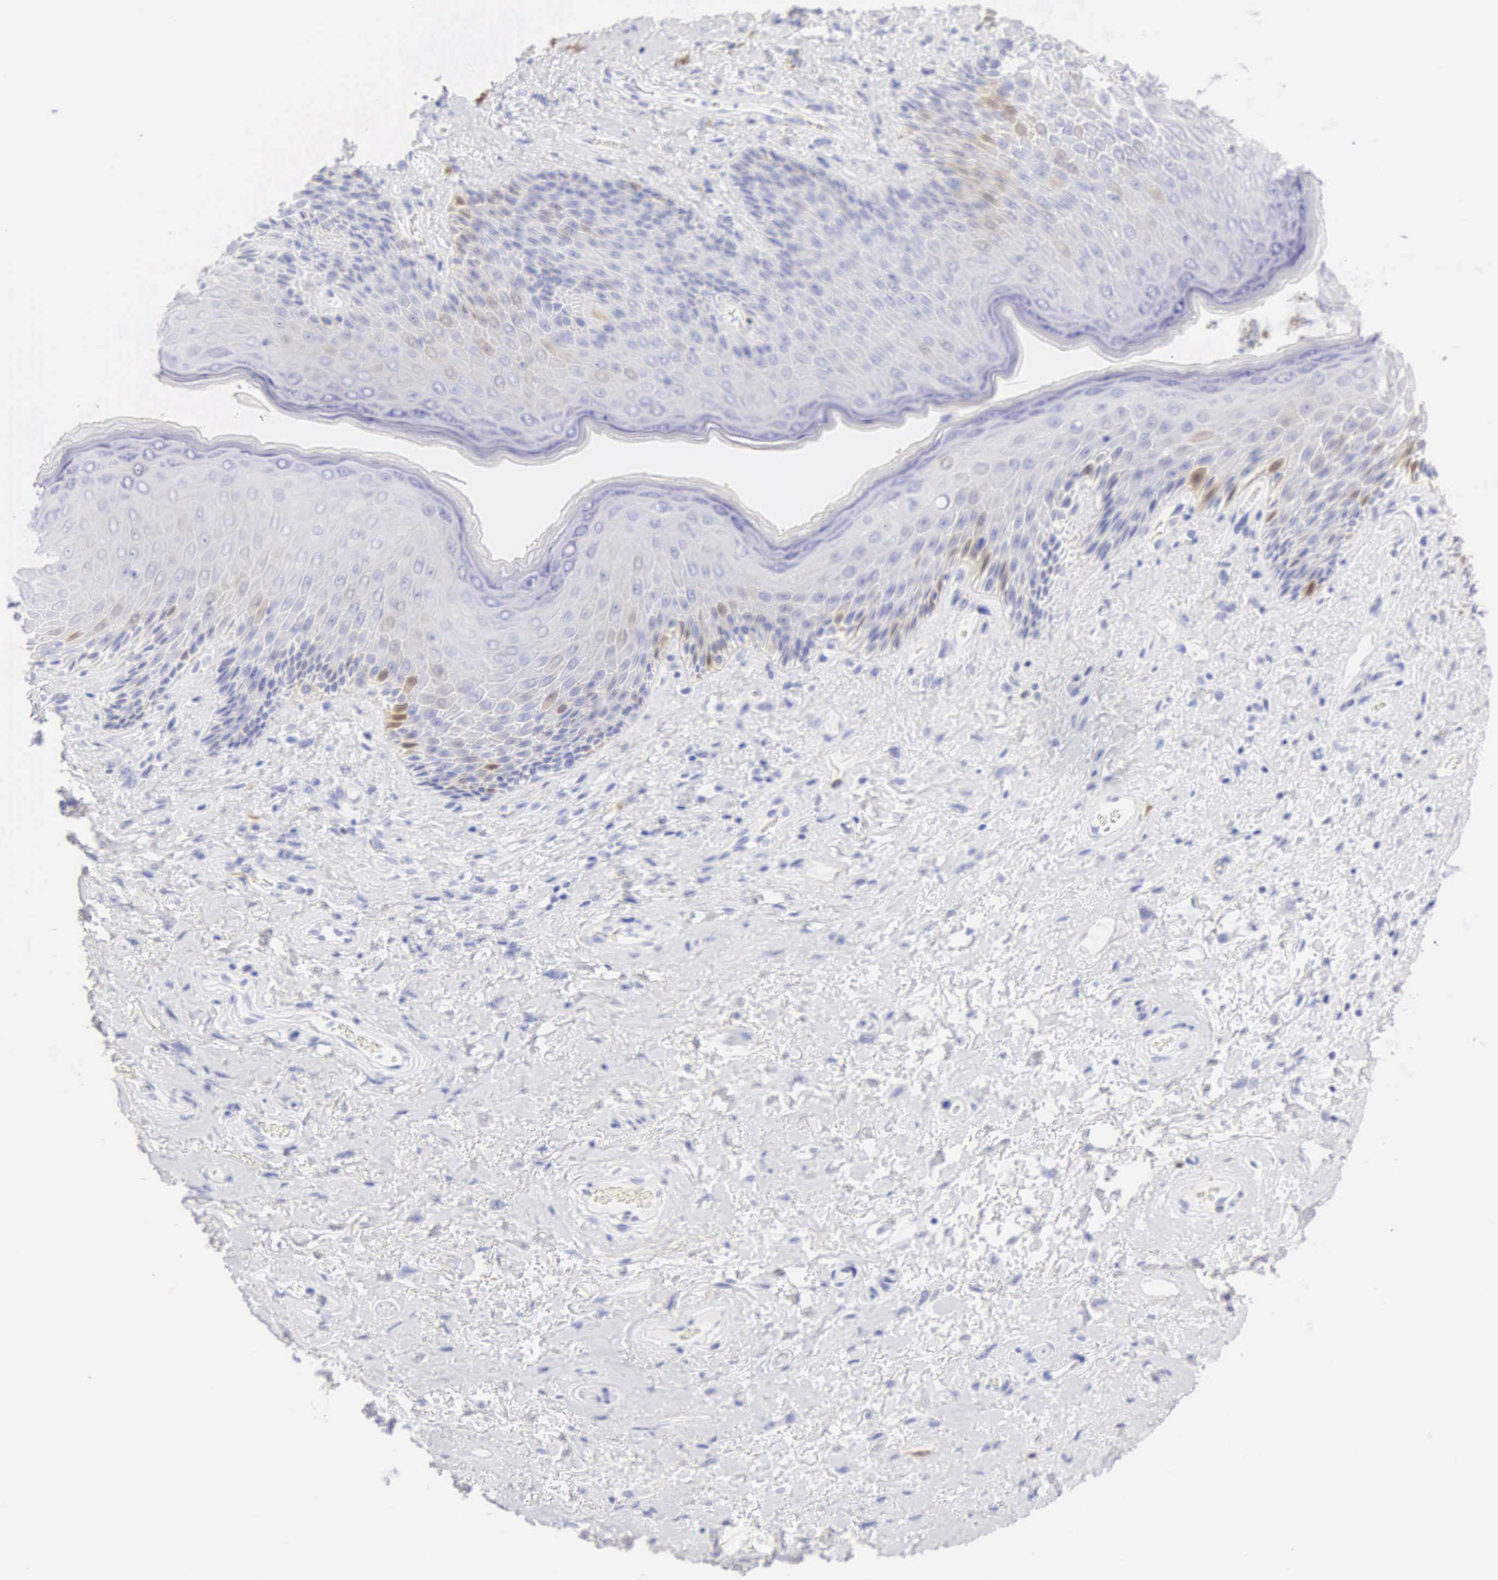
{"staining": {"intensity": "weak", "quantity": "<25%", "location": "cytoplasmic/membranous"}, "tissue": "skin", "cell_type": "Epidermal cells", "image_type": "normal", "snomed": [{"axis": "morphology", "description": "Normal tissue, NOS"}, {"axis": "topography", "description": "Anal"}], "caption": "Immunohistochemistry (IHC) image of normal skin: human skin stained with DAB (3,3'-diaminobenzidine) demonstrates no significant protein staining in epidermal cells. Nuclei are stained in blue.", "gene": "CDKN2A", "patient": {"sex": "male", "age": 78}}